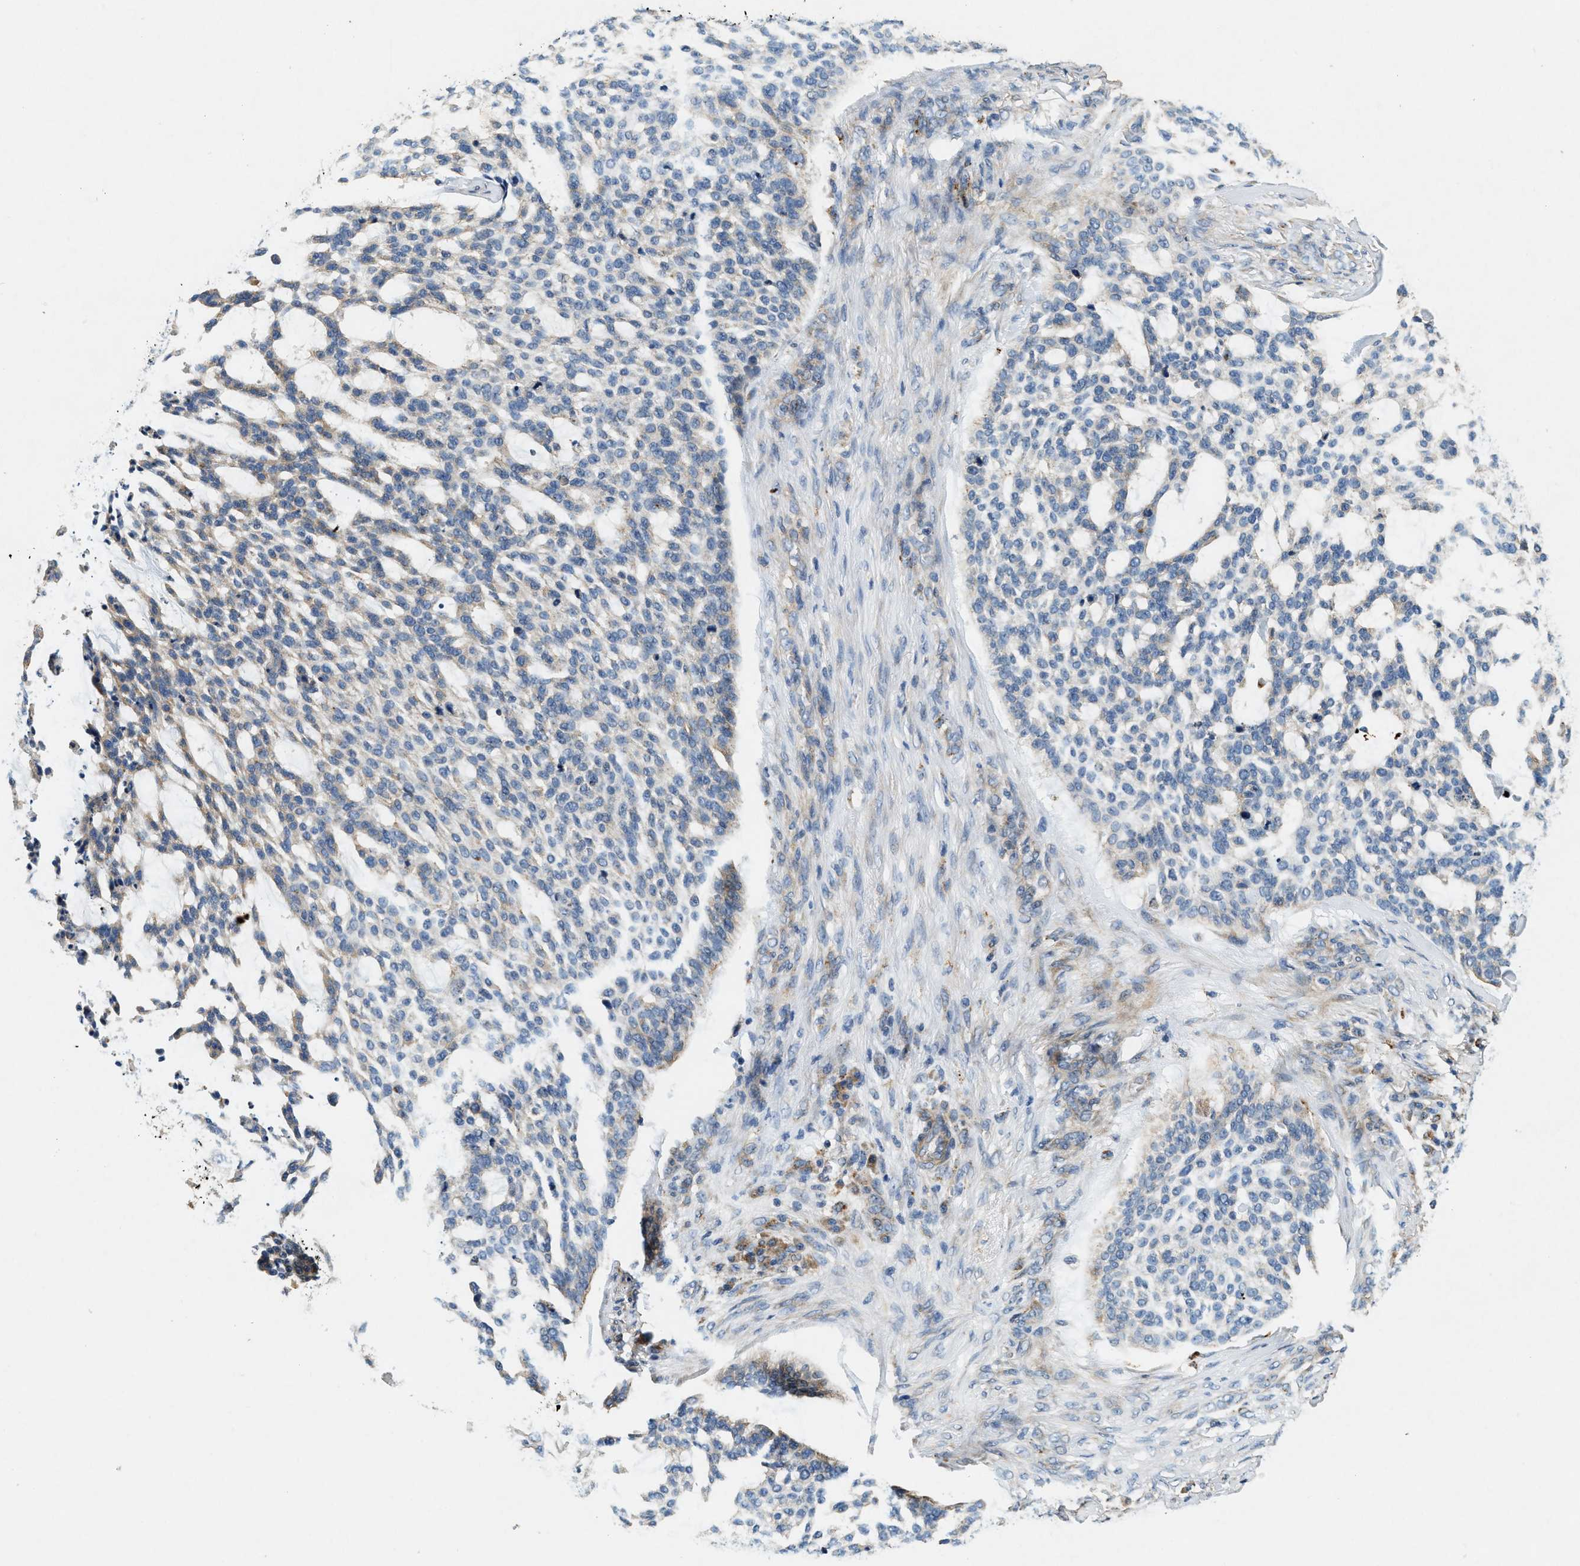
{"staining": {"intensity": "negative", "quantity": "none", "location": "none"}, "tissue": "skin cancer", "cell_type": "Tumor cells", "image_type": "cancer", "snomed": [{"axis": "morphology", "description": "Basal cell carcinoma"}, {"axis": "topography", "description": "Skin"}], "caption": "Immunohistochemistry photomicrograph of human skin cancer (basal cell carcinoma) stained for a protein (brown), which displays no expression in tumor cells. The staining is performed using DAB (3,3'-diaminobenzidine) brown chromogen with nuclei counter-stained in using hematoxylin.", "gene": "DUSP10", "patient": {"sex": "female", "age": 64}}